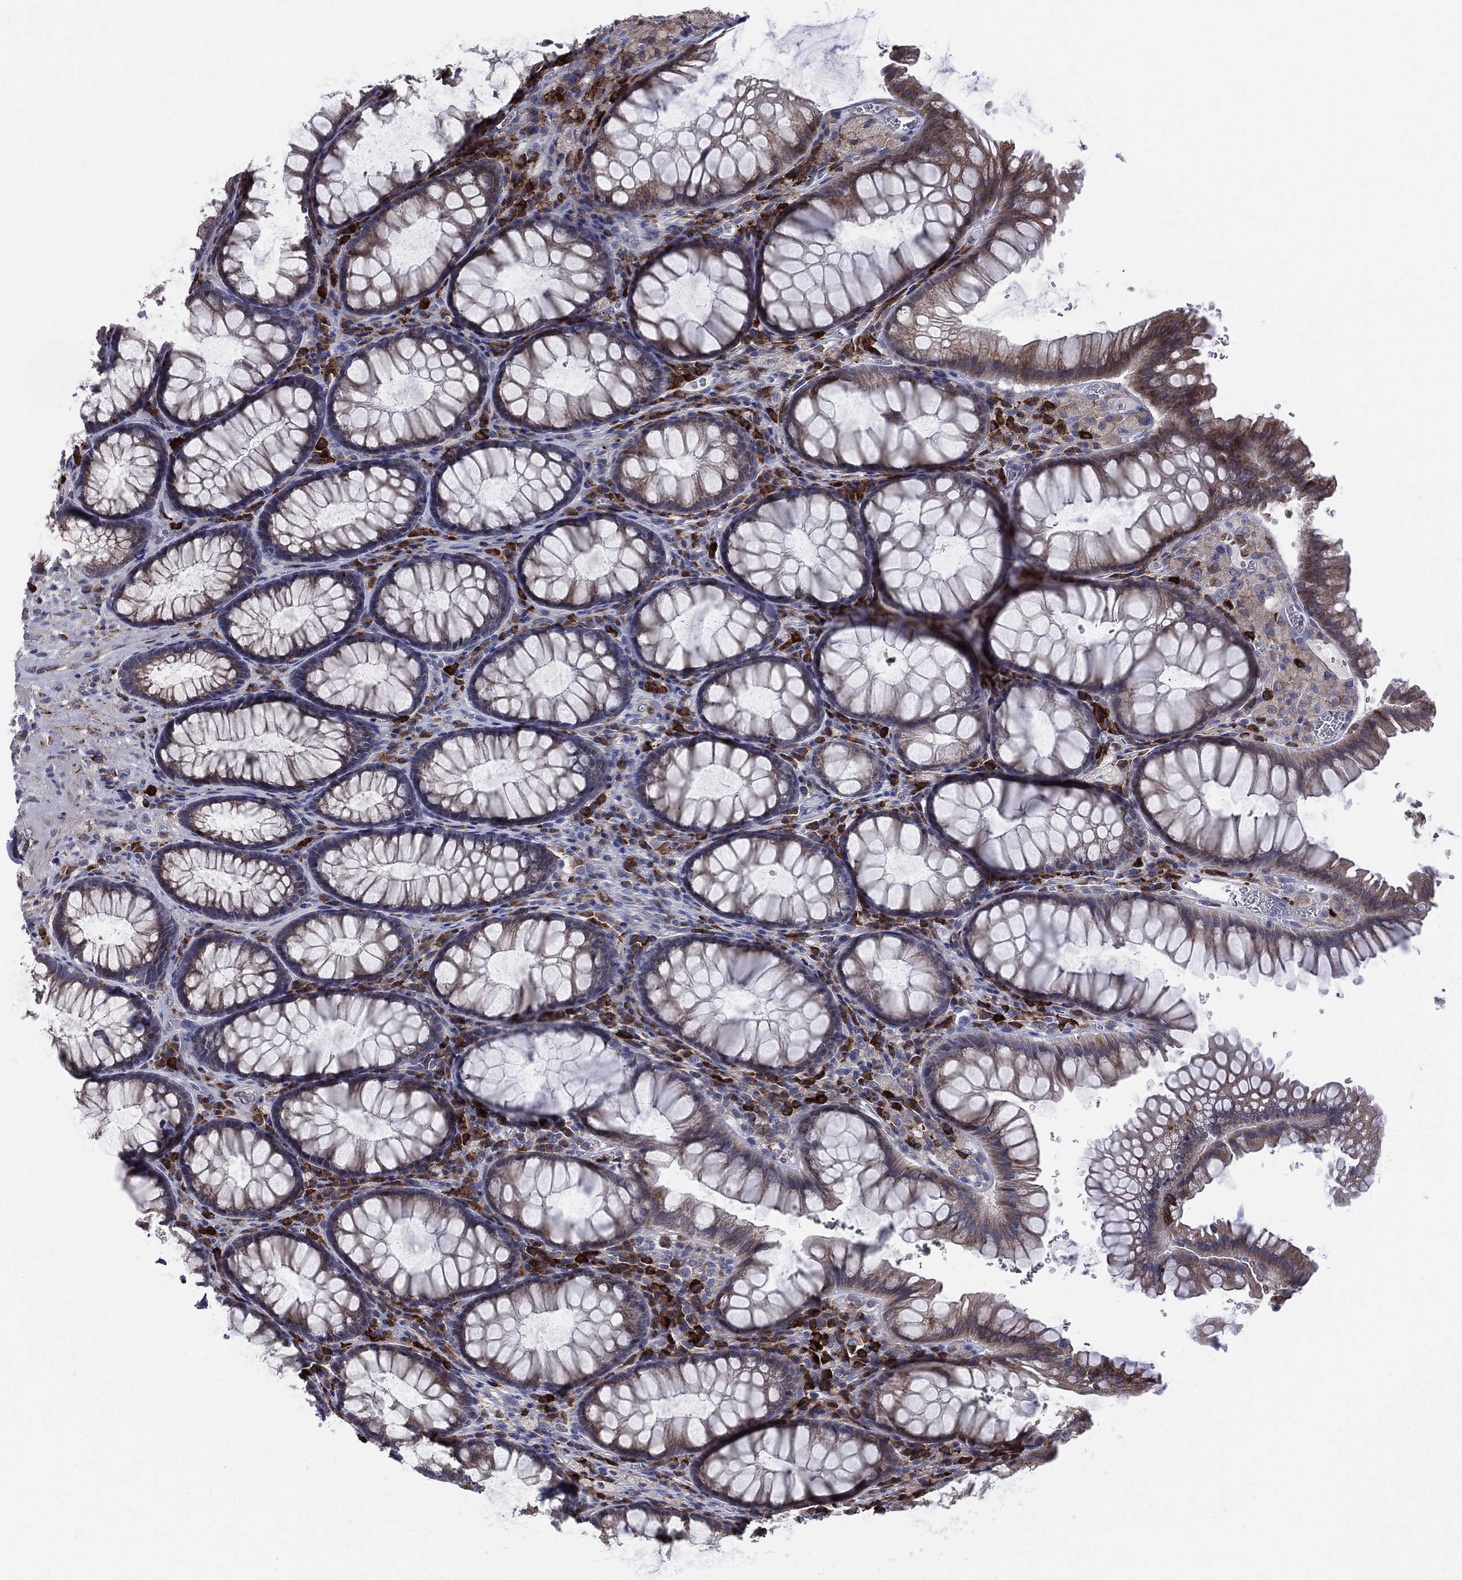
{"staining": {"intensity": "moderate", "quantity": "<25%", "location": "cytoplasmic/membranous"}, "tissue": "rectum", "cell_type": "Glandular cells", "image_type": "normal", "snomed": [{"axis": "morphology", "description": "Normal tissue, NOS"}, {"axis": "topography", "description": "Rectum"}], "caption": "A high-resolution image shows immunohistochemistry staining of normal rectum, which displays moderate cytoplasmic/membranous staining in approximately <25% of glandular cells.", "gene": "CCDC159", "patient": {"sex": "female", "age": 68}}